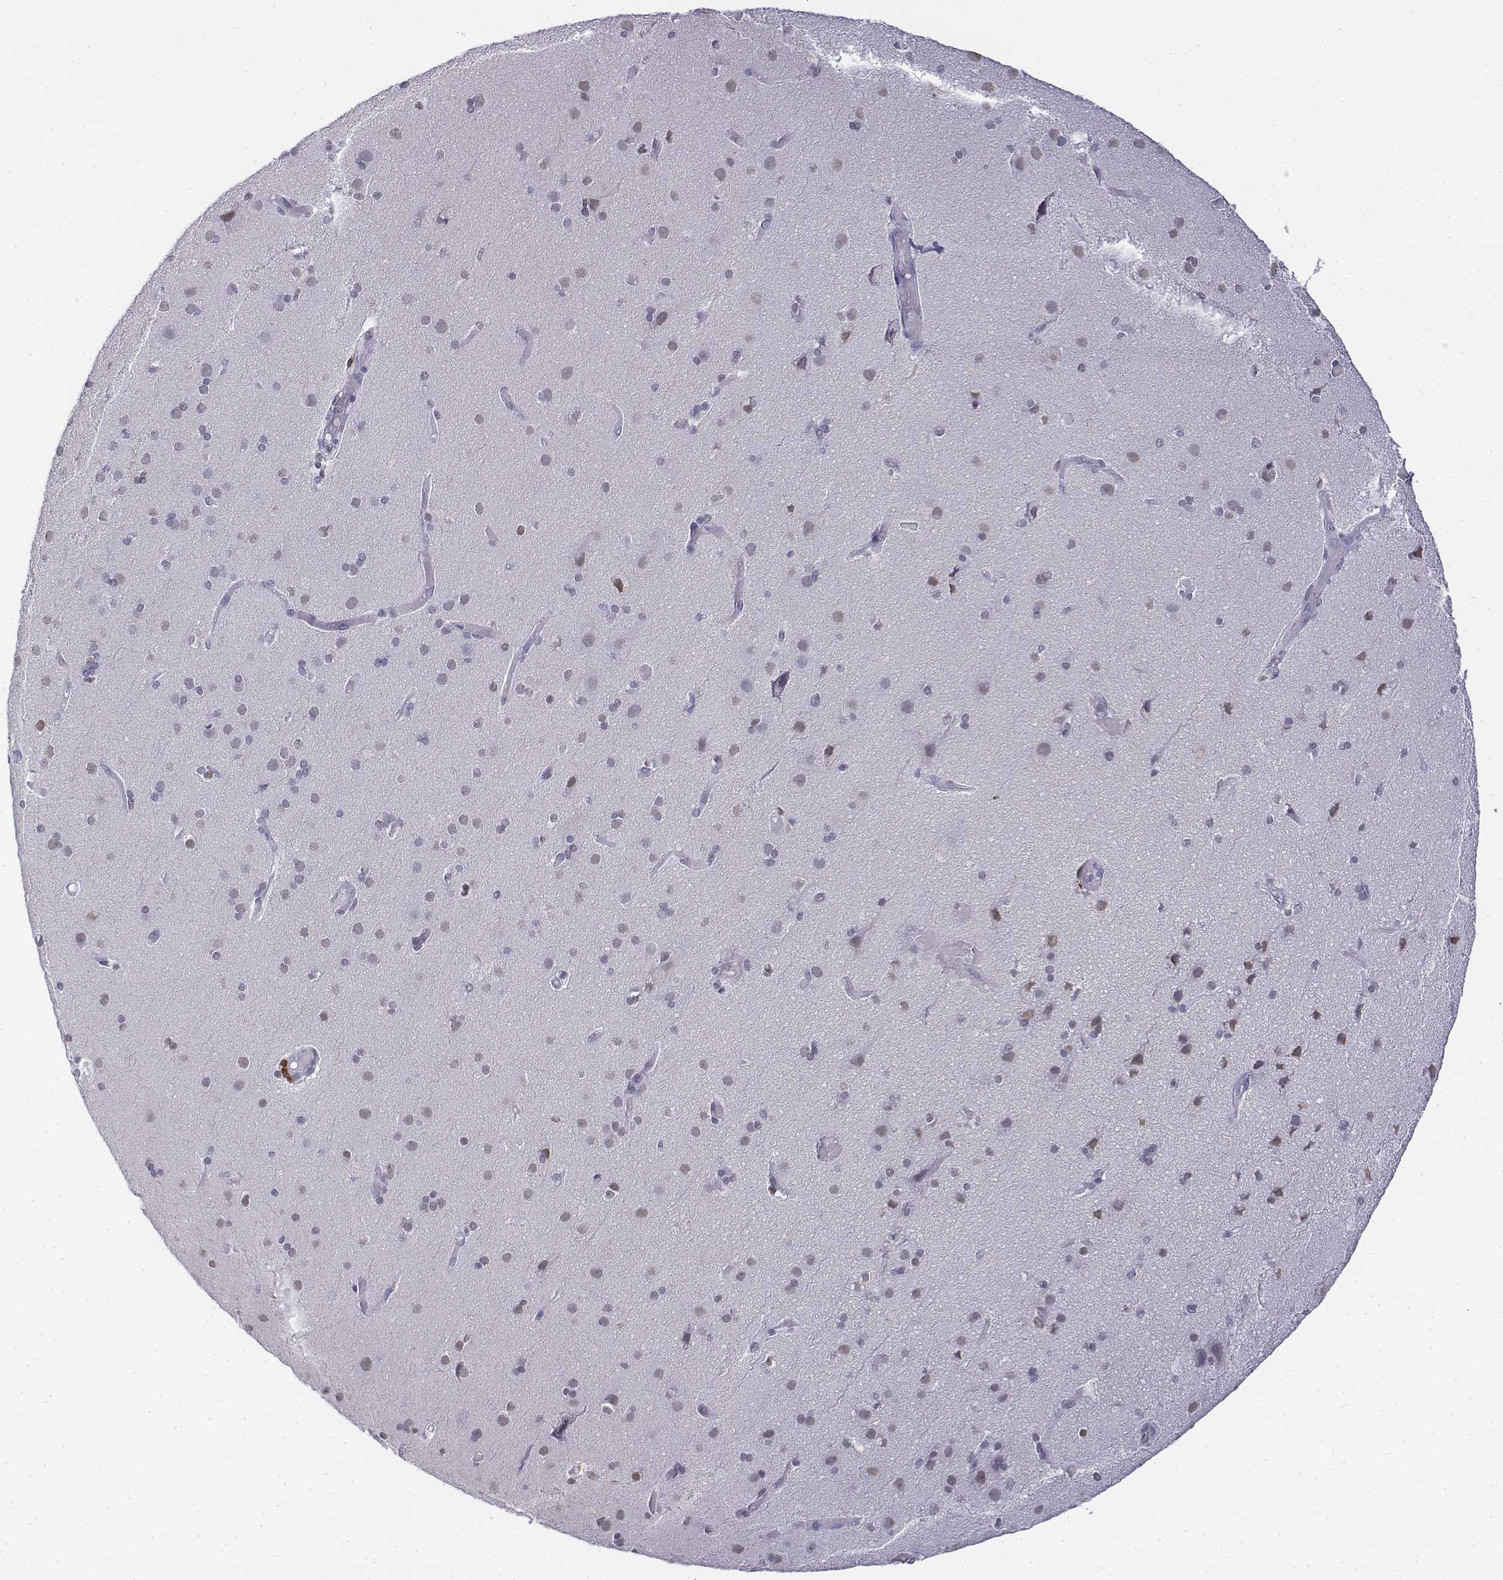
{"staining": {"intensity": "negative", "quantity": "none", "location": "none"}, "tissue": "cerebral cortex", "cell_type": "Endothelial cells", "image_type": "normal", "snomed": [{"axis": "morphology", "description": "Normal tissue, NOS"}, {"axis": "morphology", "description": "Glioma, malignant, High grade"}, {"axis": "topography", "description": "Cerebral cortex"}], "caption": "Histopathology image shows no significant protein positivity in endothelial cells of normal cerebral cortex.", "gene": "CD3E", "patient": {"sex": "male", "age": 71}}